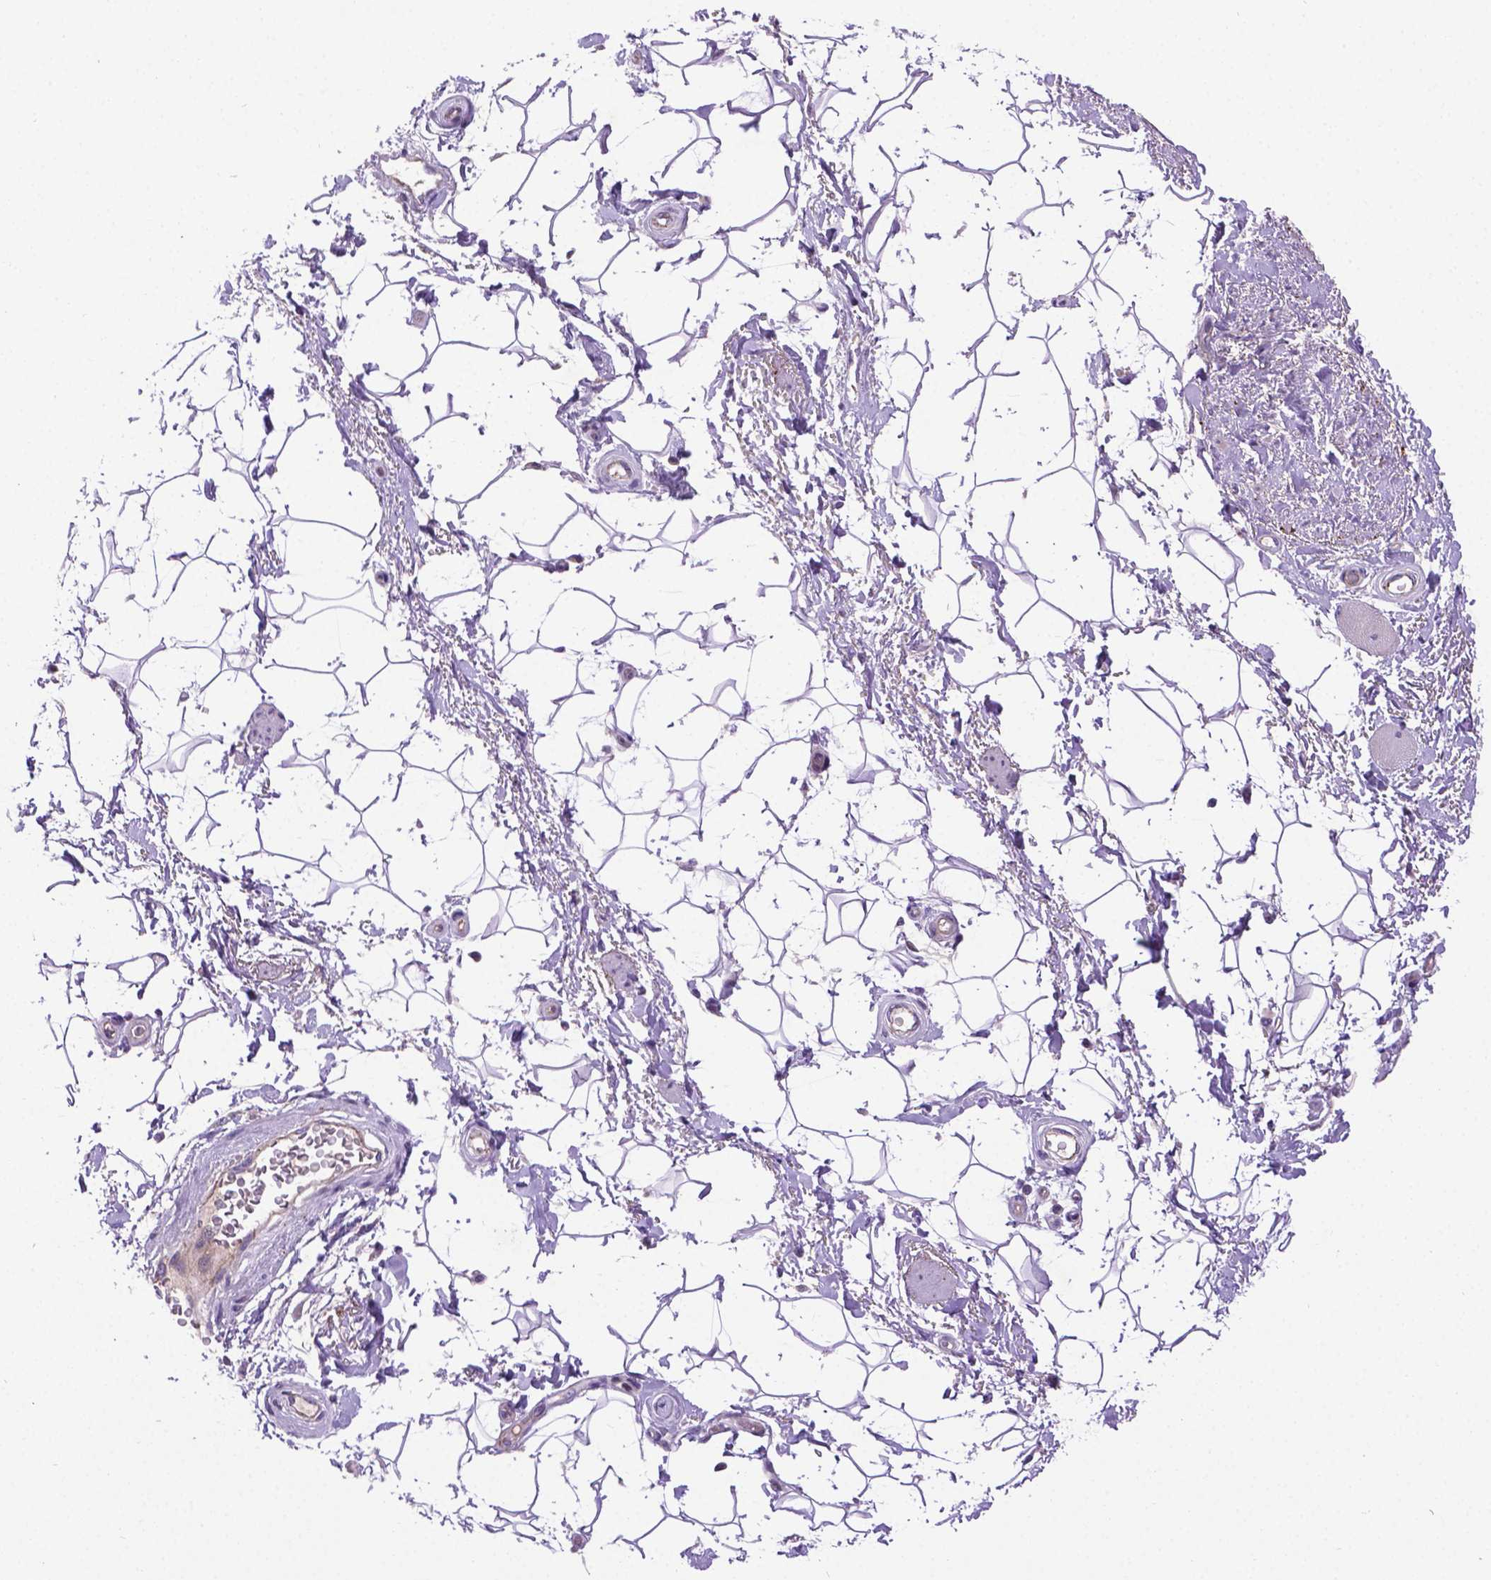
{"staining": {"intensity": "negative", "quantity": "none", "location": "none"}, "tissue": "adipose tissue", "cell_type": "Adipocytes", "image_type": "normal", "snomed": [{"axis": "morphology", "description": "Normal tissue, NOS"}, {"axis": "topography", "description": "Anal"}, {"axis": "topography", "description": "Peripheral nerve tissue"}], "caption": "A high-resolution histopathology image shows IHC staining of unremarkable adipose tissue, which displays no significant expression in adipocytes.", "gene": "CCER2", "patient": {"sex": "male", "age": 51}}